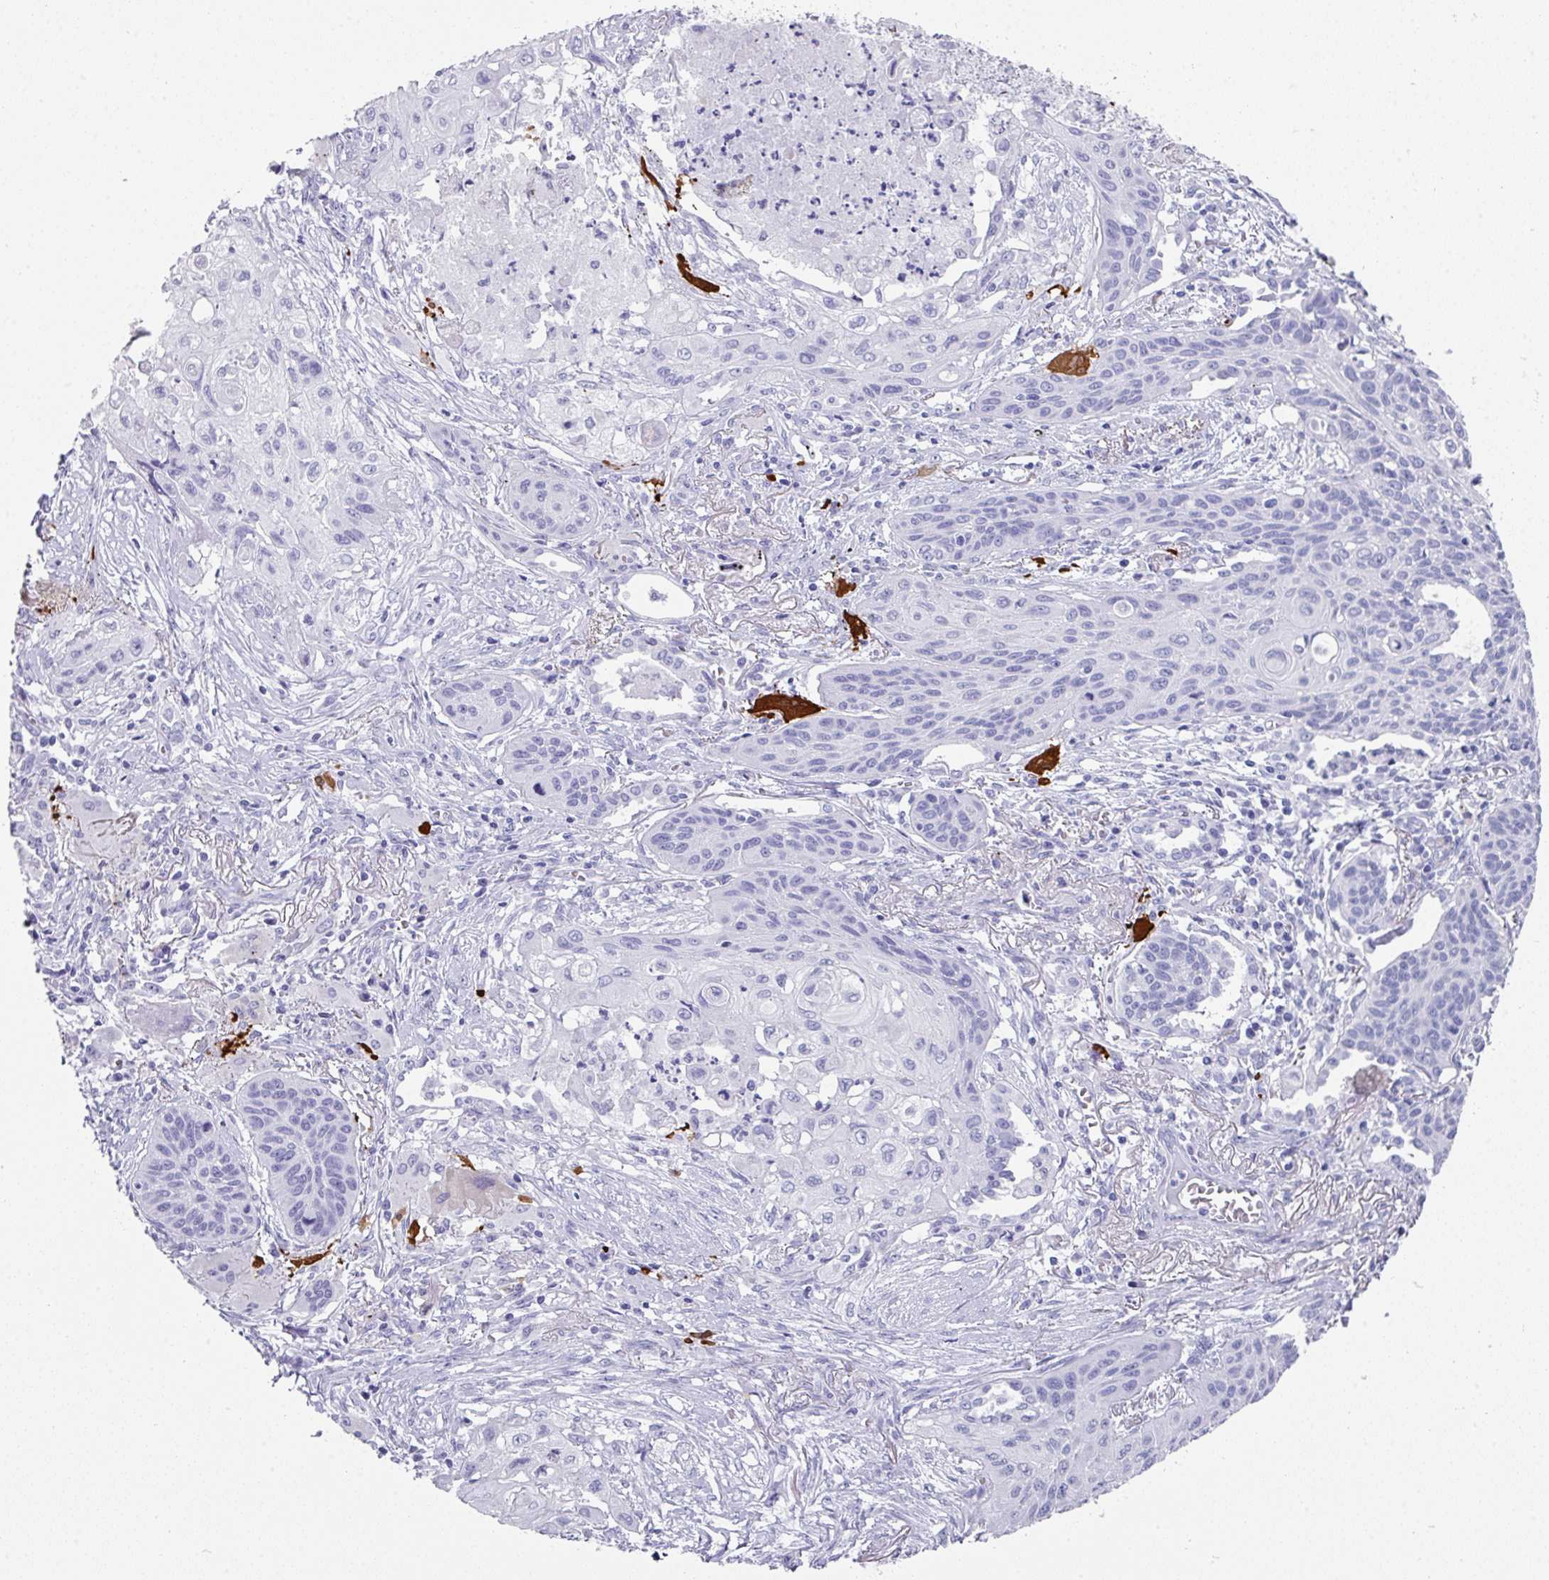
{"staining": {"intensity": "negative", "quantity": "none", "location": "none"}, "tissue": "lung cancer", "cell_type": "Tumor cells", "image_type": "cancer", "snomed": [{"axis": "morphology", "description": "Squamous cell carcinoma, NOS"}, {"axis": "topography", "description": "Lung"}], "caption": "The immunohistochemistry micrograph has no significant expression in tumor cells of lung cancer (squamous cell carcinoma) tissue. (DAB immunohistochemistry (IHC) with hematoxylin counter stain).", "gene": "PEX10", "patient": {"sex": "male", "age": 71}}